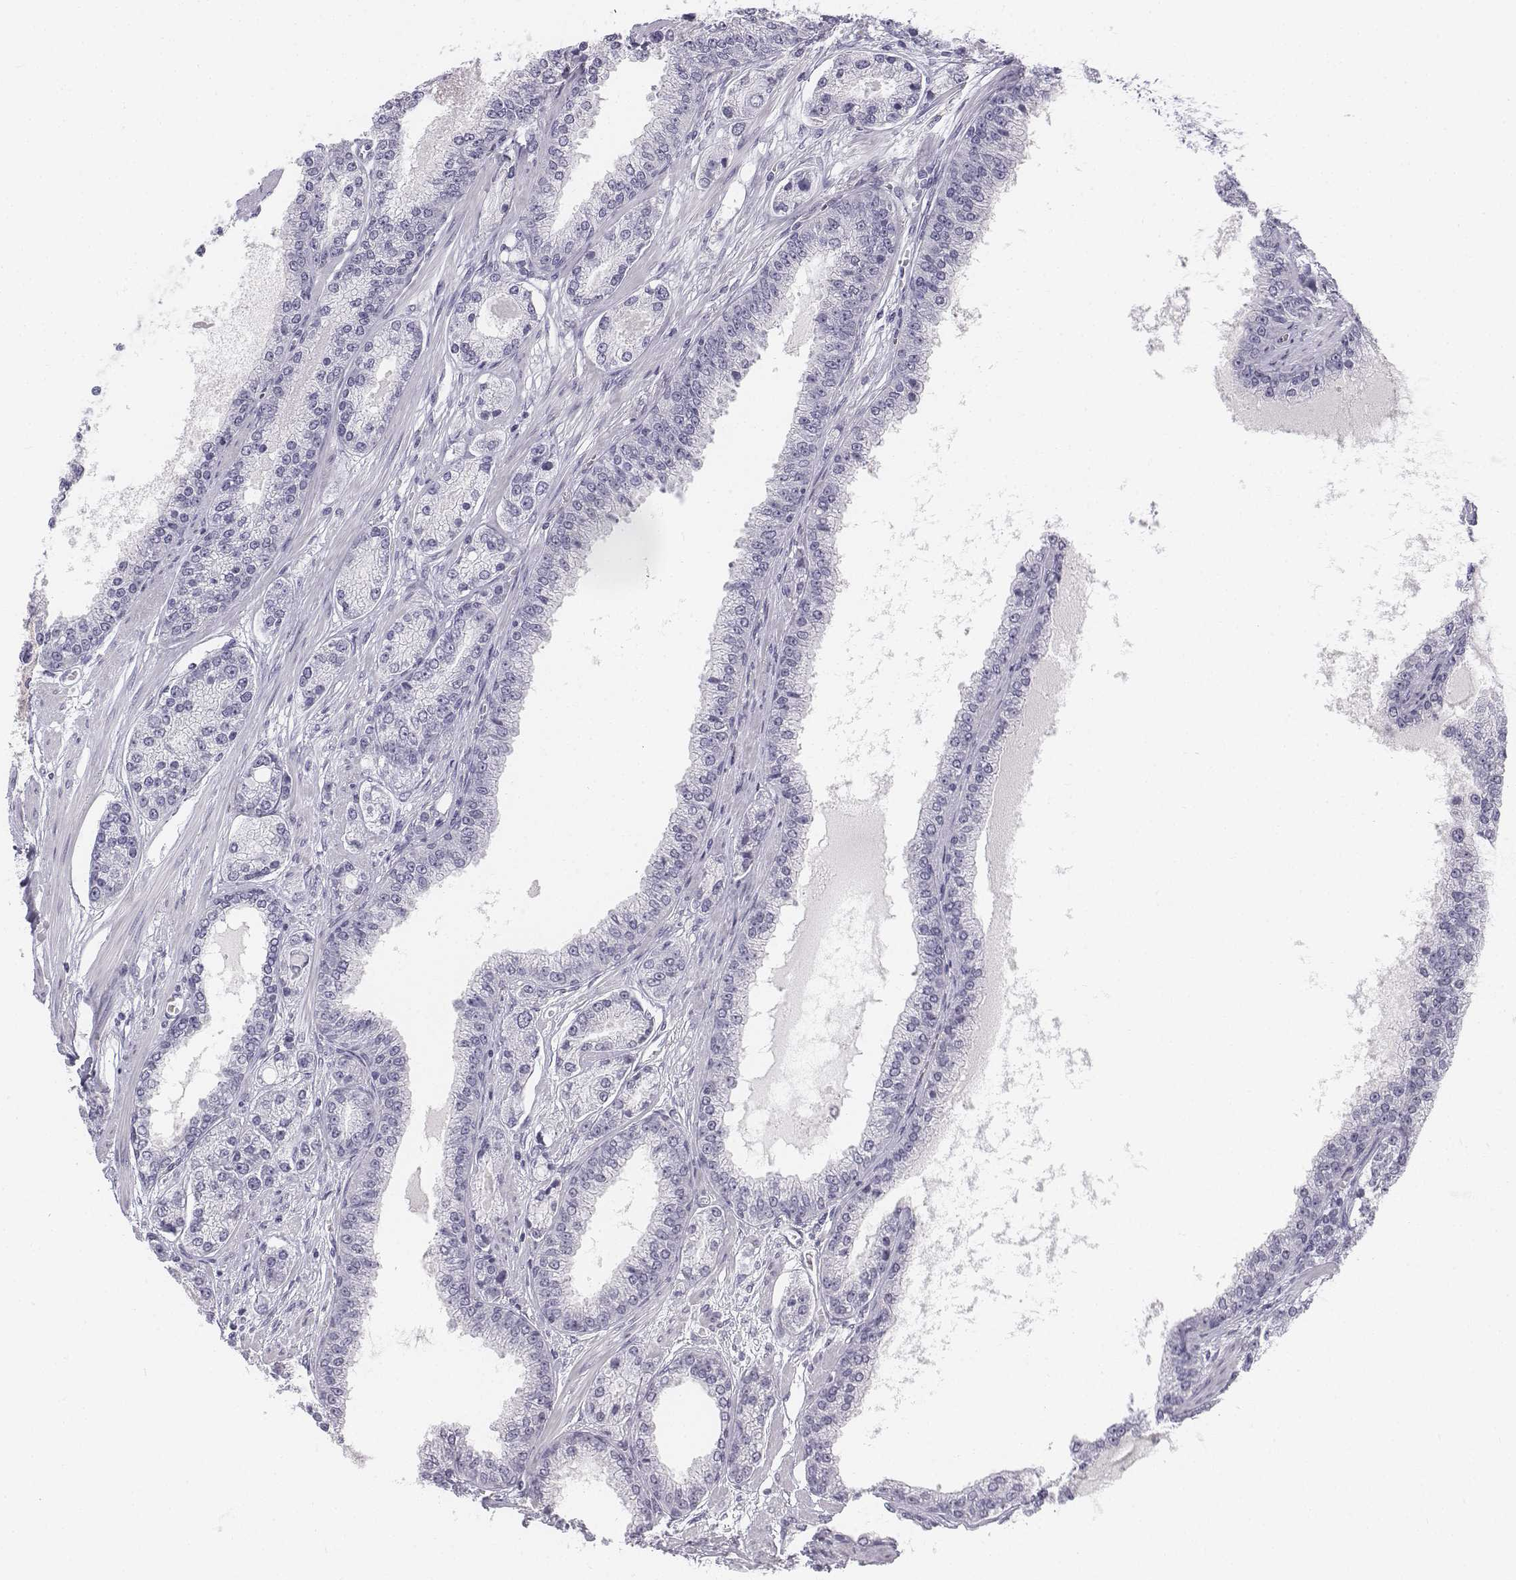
{"staining": {"intensity": "negative", "quantity": "none", "location": "none"}, "tissue": "prostate cancer", "cell_type": "Tumor cells", "image_type": "cancer", "snomed": [{"axis": "morphology", "description": "Adenocarcinoma, NOS"}, {"axis": "topography", "description": "Prostate"}], "caption": "This micrograph is of adenocarcinoma (prostate) stained with immunohistochemistry (IHC) to label a protein in brown with the nuclei are counter-stained blue. There is no positivity in tumor cells. (IHC, brightfield microscopy, high magnification).", "gene": "TH", "patient": {"sex": "male", "age": 64}}